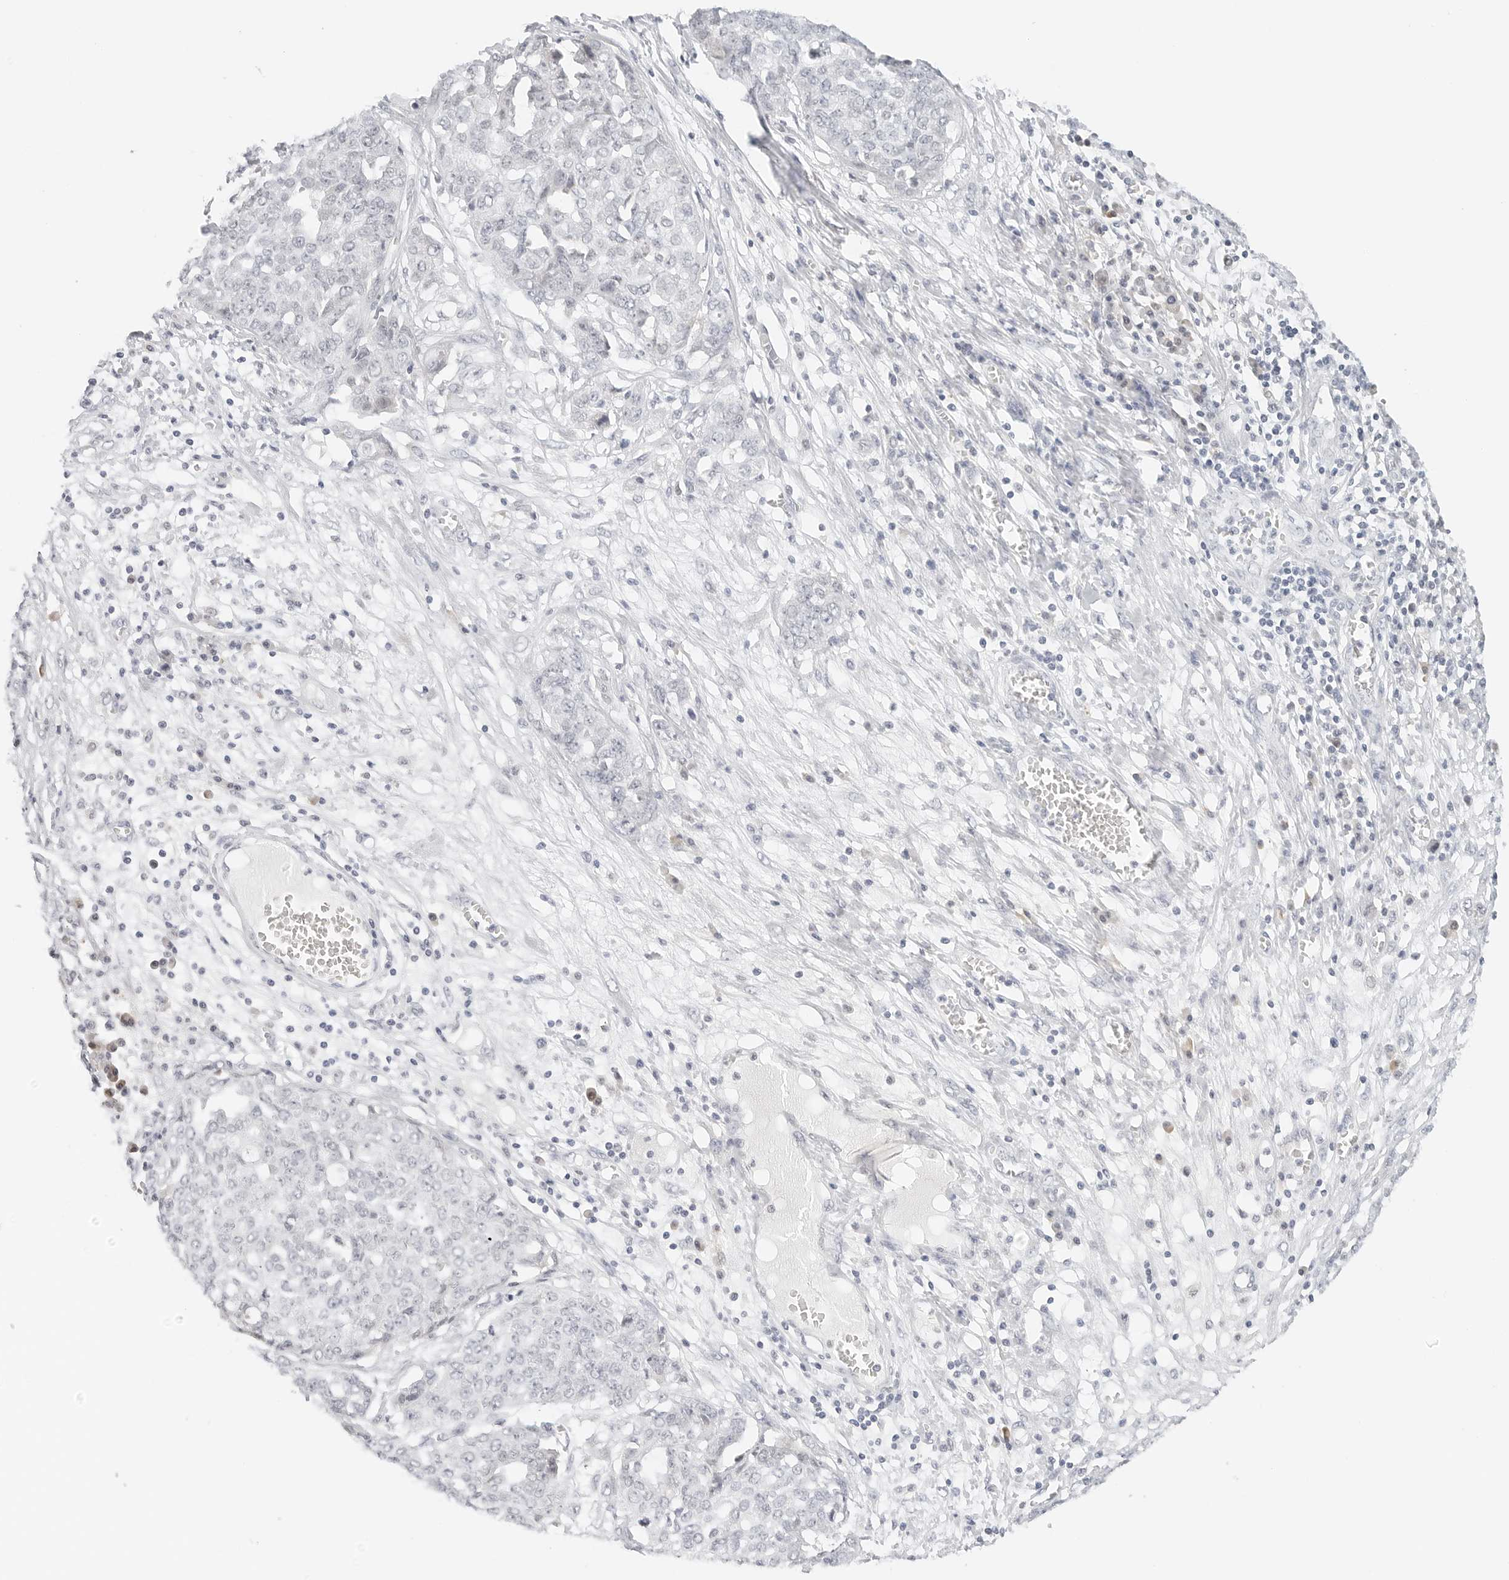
{"staining": {"intensity": "negative", "quantity": "none", "location": "none"}, "tissue": "ovarian cancer", "cell_type": "Tumor cells", "image_type": "cancer", "snomed": [{"axis": "morphology", "description": "Cystadenocarcinoma, serous, NOS"}, {"axis": "topography", "description": "Soft tissue"}, {"axis": "topography", "description": "Ovary"}], "caption": "An immunohistochemistry (IHC) histopathology image of ovarian serous cystadenocarcinoma is shown. There is no staining in tumor cells of ovarian serous cystadenocarcinoma.", "gene": "NEO1", "patient": {"sex": "female", "age": 57}}